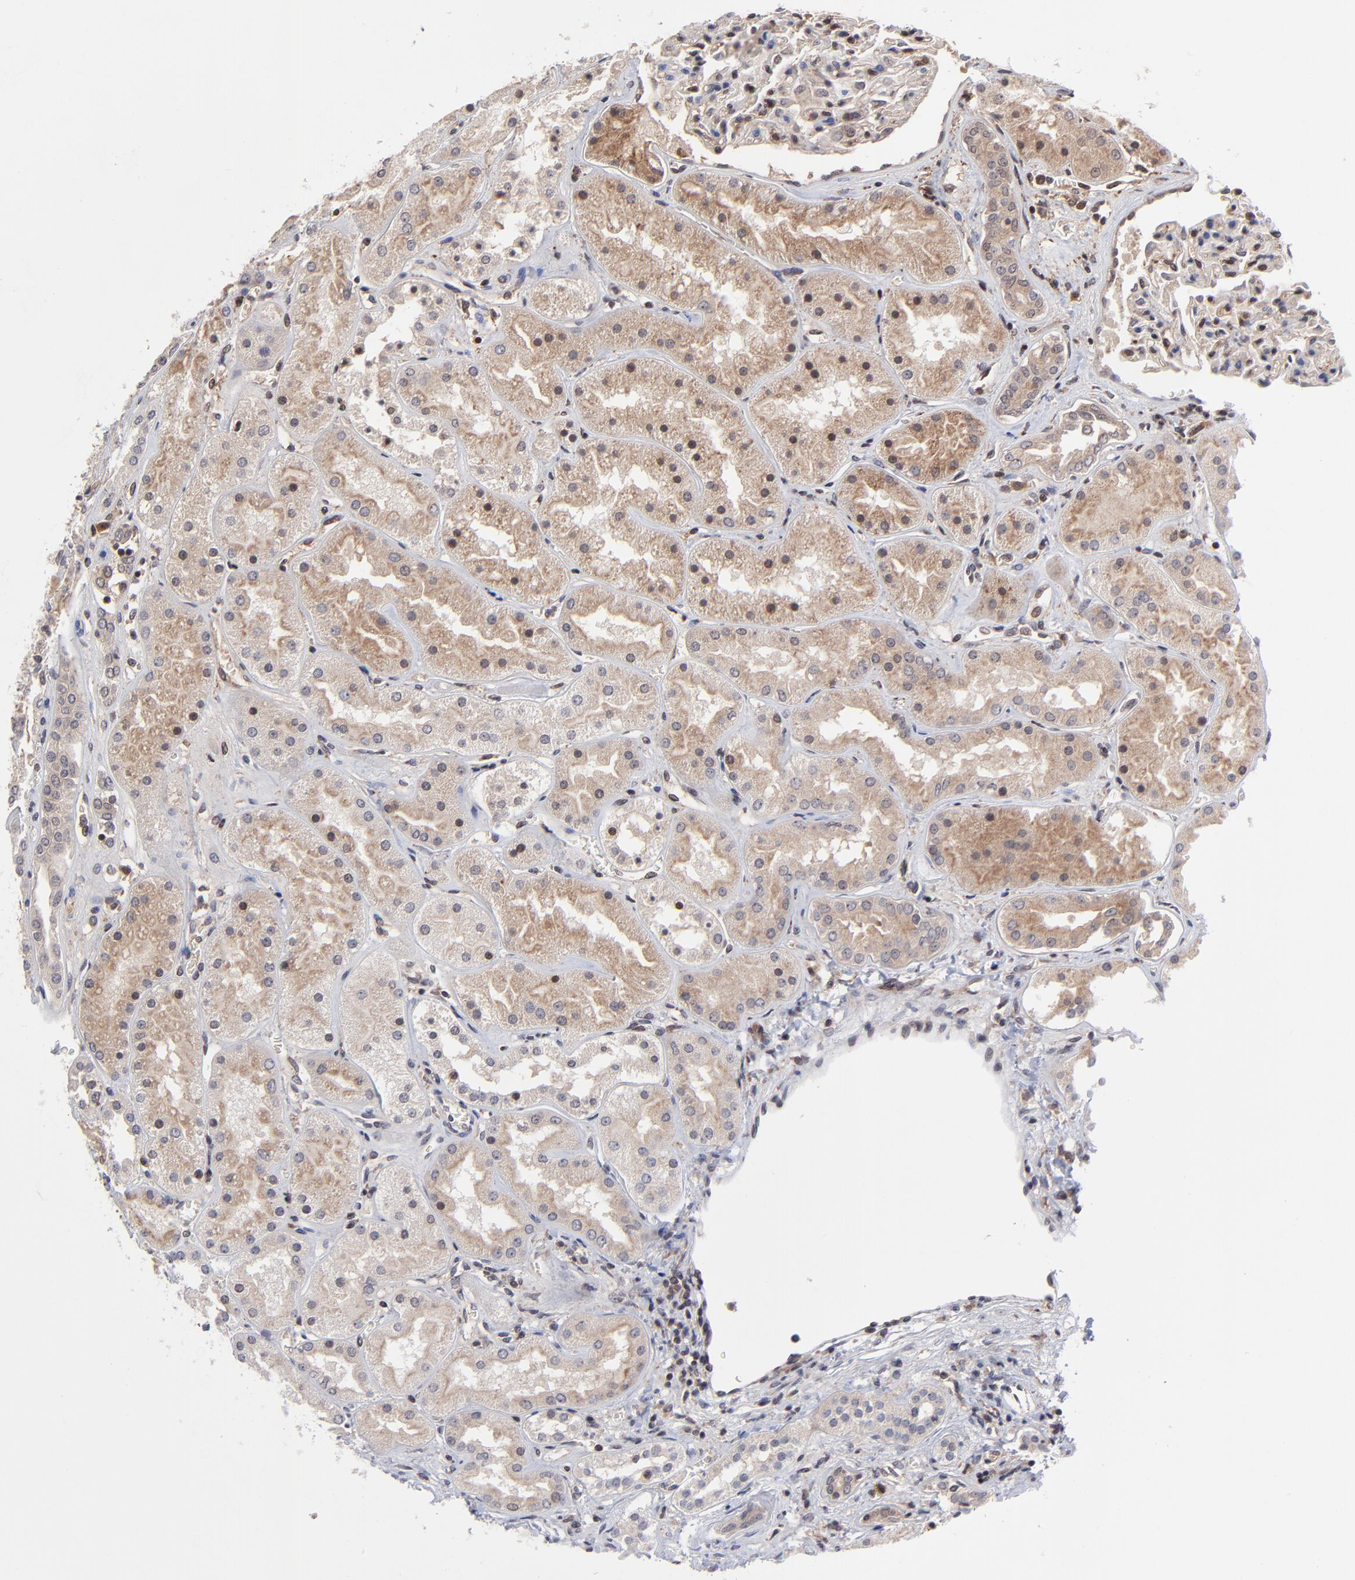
{"staining": {"intensity": "moderate", "quantity": "25%-75%", "location": "cytoplasmic/membranous"}, "tissue": "kidney", "cell_type": "Cells in glomeruli", "image_type": "normal", "snomed": [{"axis": "morphology", "description": "Normal tissue, NOS"}, {"axis": "topography", "description": "Kidney"}], "caption": "A histopathology image of human kidney stained for a protein exhibits moderate cytoplasmic/membranous brown staining in cells in glomeruli.", "gene": "UBE2L6", "patient": {"sex": "male", "age": 28}}